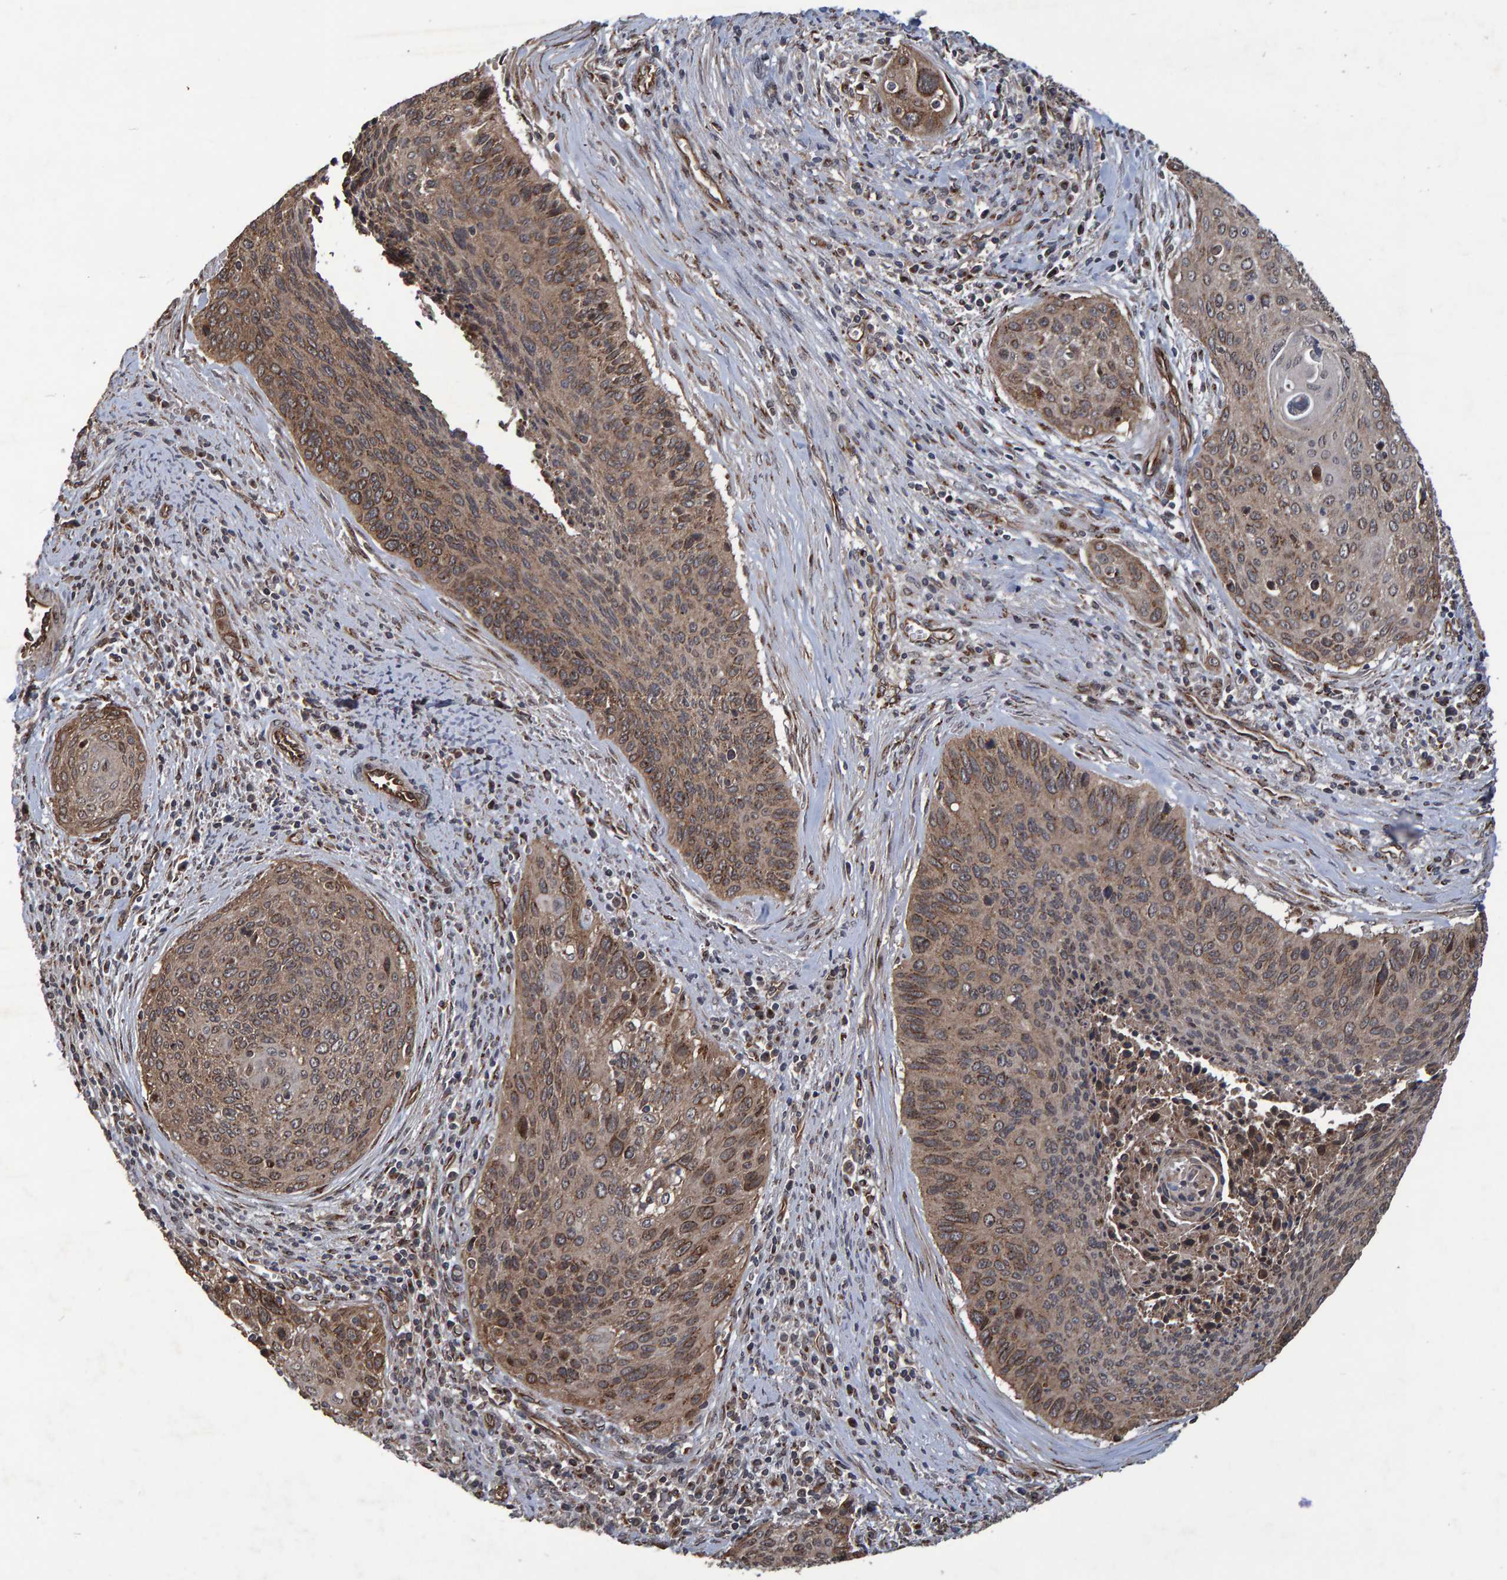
{"staining": {"intensity": "moderate", "quantity": ">75%", "location": "cytoplasmic/membranous"}, "tissue": "cervical cancer", "cell_type": "Tumor cells", "image_type": "cancer", "snomed": [{"axis": "morphology", "description": "Squamous cell carcinoma, NOS"}, {"axis": "topography", "description": "Cervix"}], "caption": "Human cervical cancer stained with a protein marker demonstrates moderate staining in tumor cells.", "gene": "TRIM68", "patient": {"sex": "female", "age": 55}}